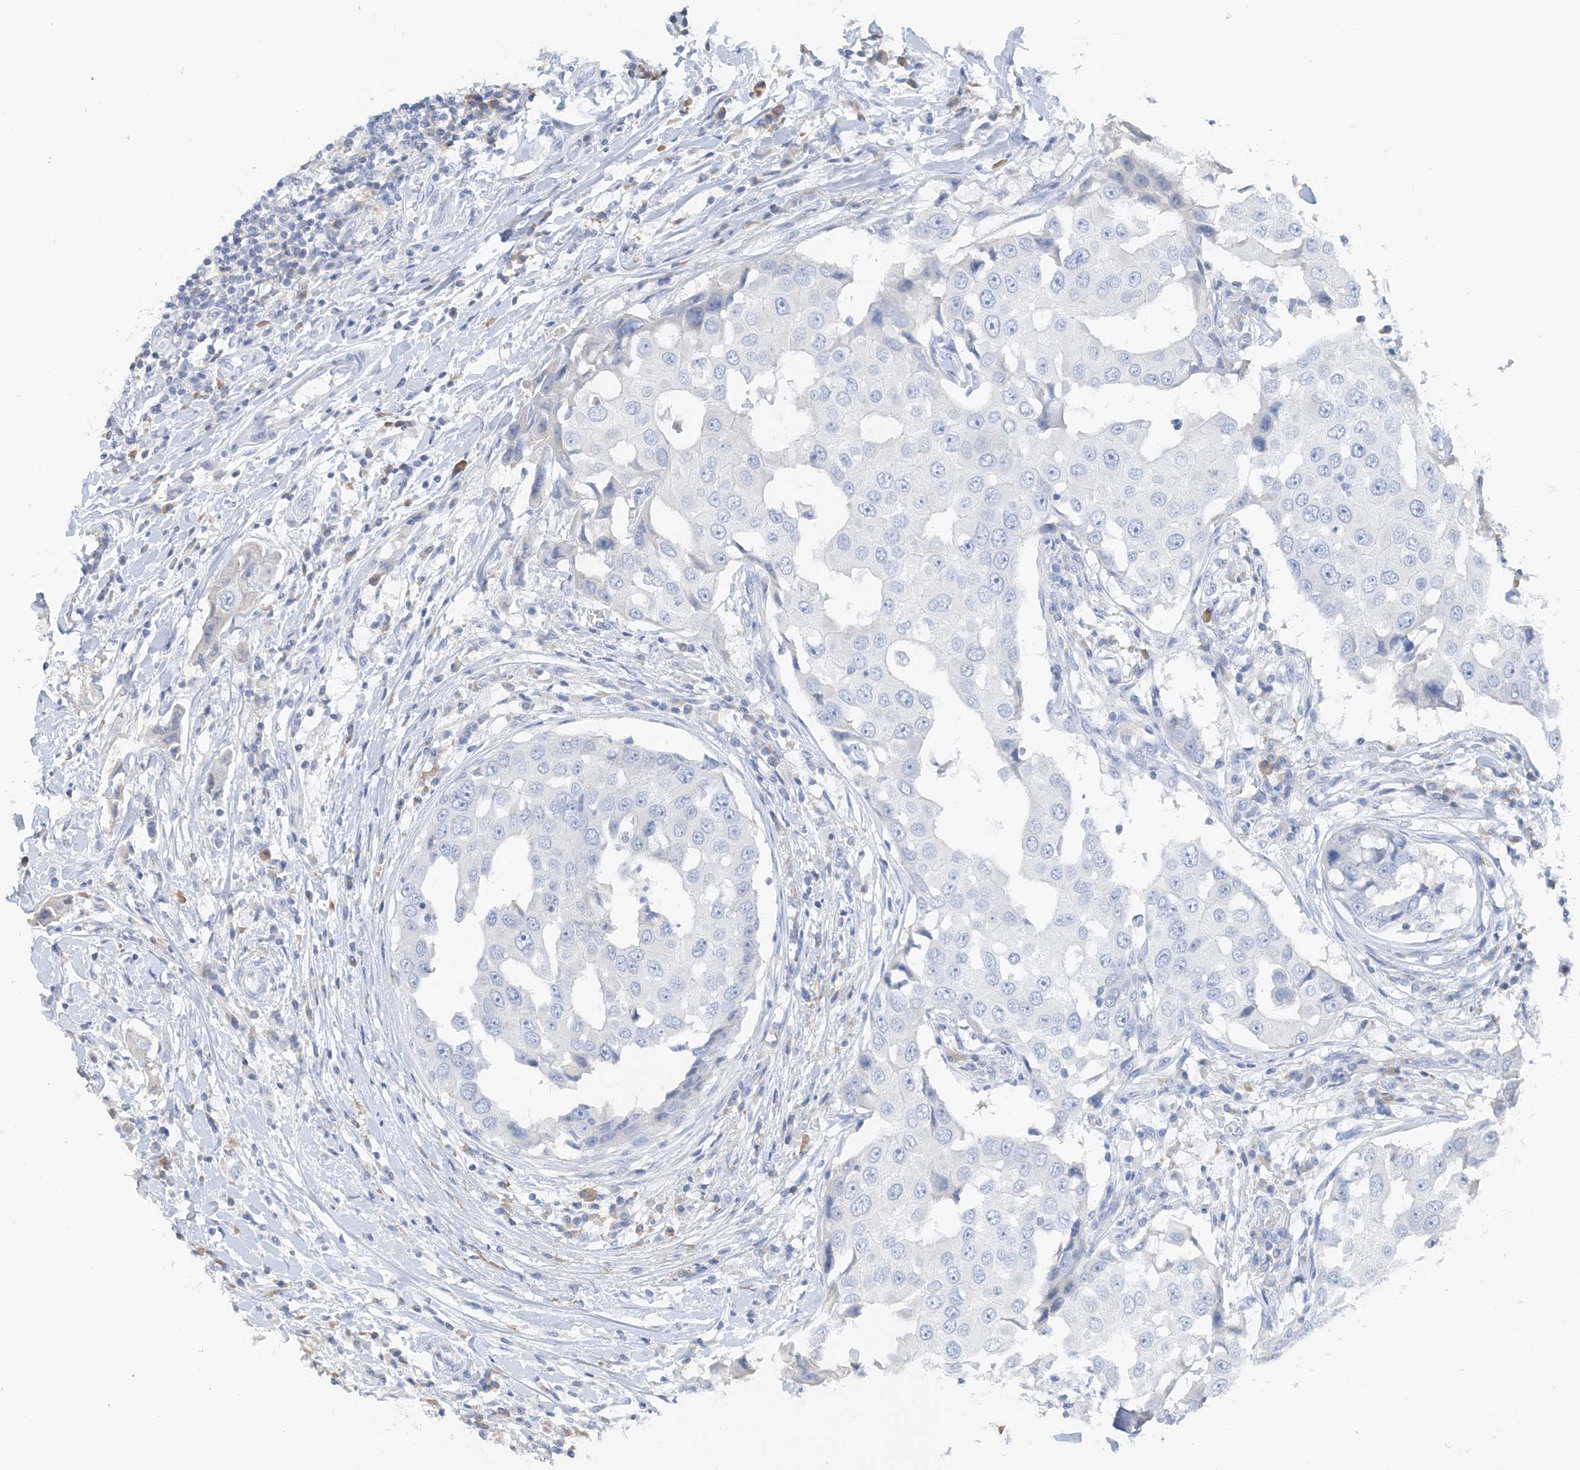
{"staining": {"intensity": "negative", "quantity": "none", "location": "none"}, "tissue": "breast cancer", "cell_type": "Tumor cells", "image_type": "cancer", "snomed": [{"axis": "morphology", "description": "Duct carcinoma"}, {"axis": "topography", "description": "Breast"}], "caption": "This histopathology image is of breast cancer (intraductal carcinoma) stained with immunohistochemistry to label a protein in brown with the nuclei are counter-stained blue. There is no staining in tumor cells.", "gene": "CTRL", "patient": {"sex": "female", "age": 27}}